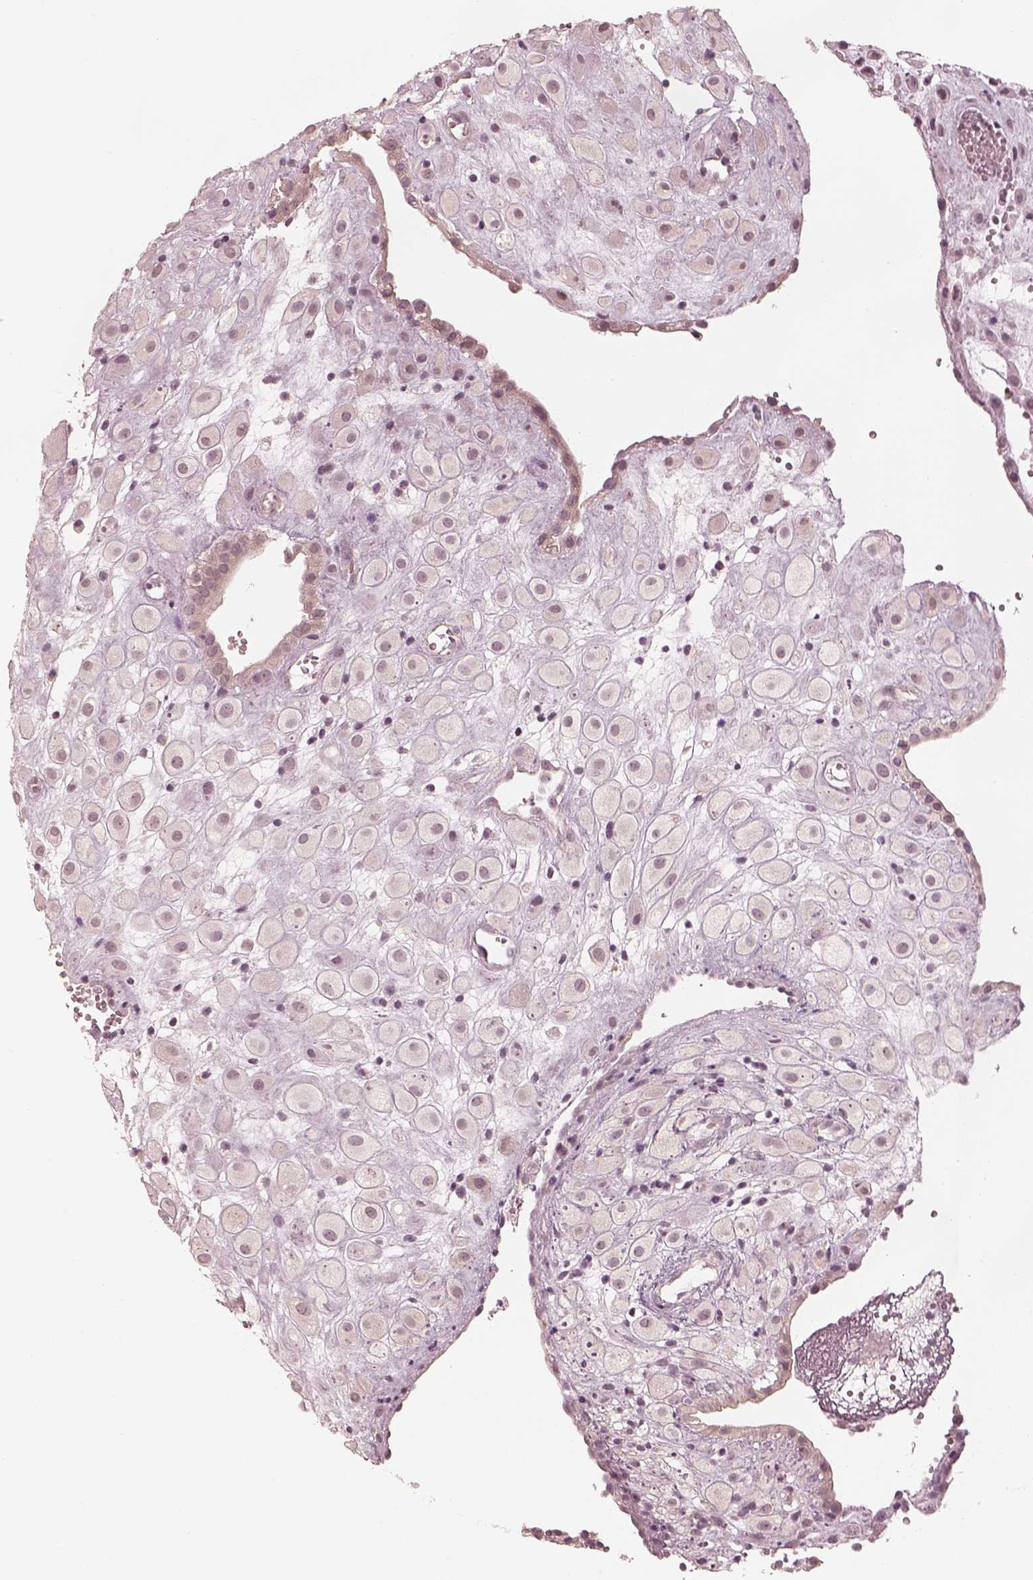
{"staining": {"intensity": "negative", "quantity": "none", "location": "none"}, "tissue": "placenta", "cell_type": "Decidual cells", "image_type": "normal", "snomed": [{"axis": "morphology", "description": "Normal tissue, NOS"}, {"axis": "topography", "description": "Placenta"}], "caption": "Placenta stained for a protein using immunohistochemistry (IHC) demonstrates no staining decidual cells.", "gene": "ACACB", "patient": {"sex": "female", "age": 24}}